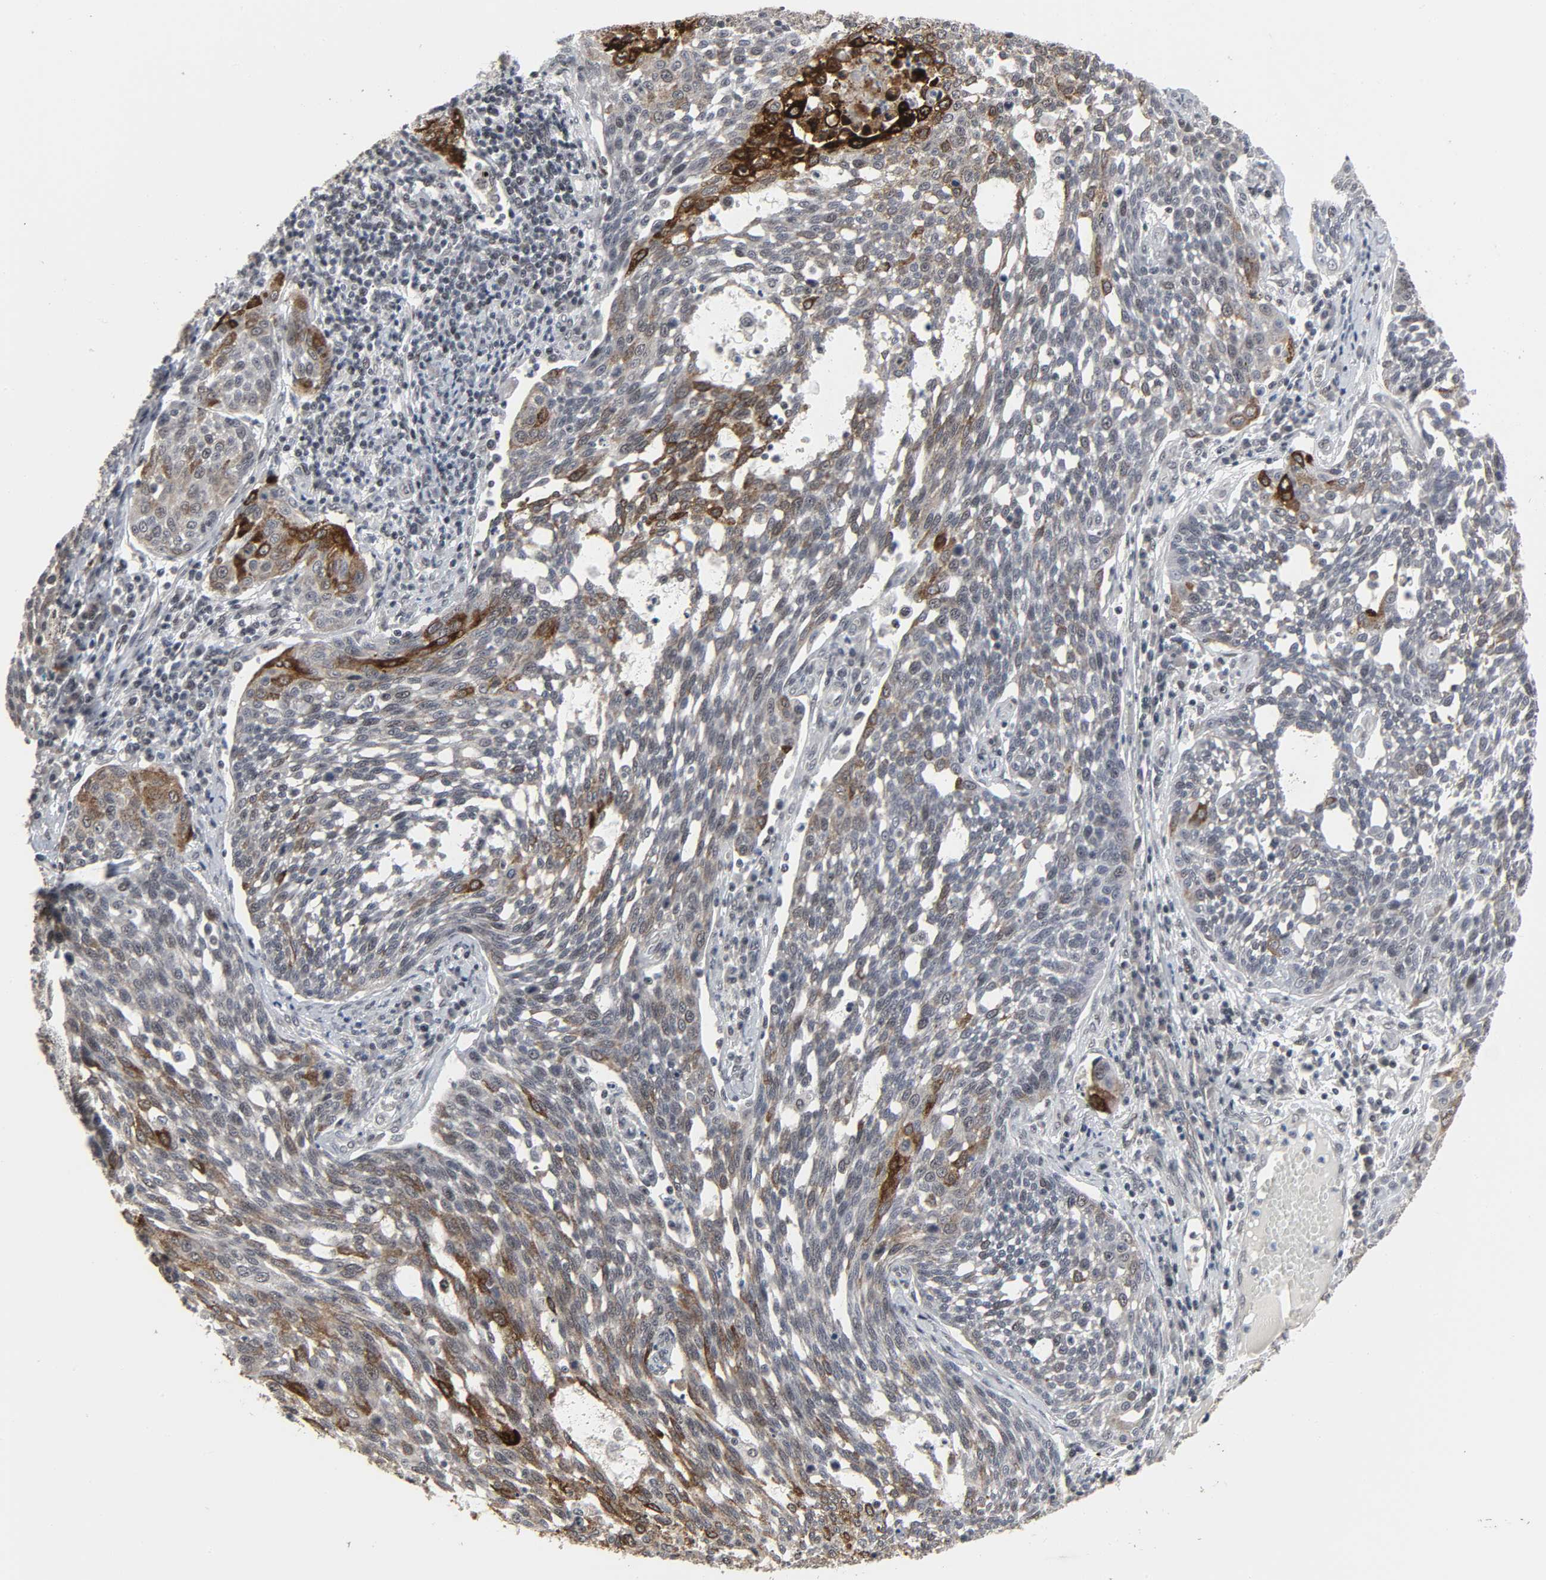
{"staining": {"intensity": "strong", "quantity": "<25%", "location": "cytoplasmic/membranous"}, "tissue": "cervical cancer", "cell_type": "Tumor cells", "image_type": "cancer", "snomed": [{"axis": "morphology", "description": "Squamous cell carcinoma, NOS"}, {"axis": "topography", "description": "Cervix"}], "caption": "High-magnification brightfield microscopy of cervical cancer (squamous cell carcinoma) stained with DAB (brown) and counterstained with hematoxylin (blue). tumor cells exhibit strong cytoplasmic/membranous staining is seen in about<25% of cells. Ihc stains the protein of interest in brown and the nuclei are stained blue.", "gene": "MUC1", "patient": {"sex": "female", "age": 34}}